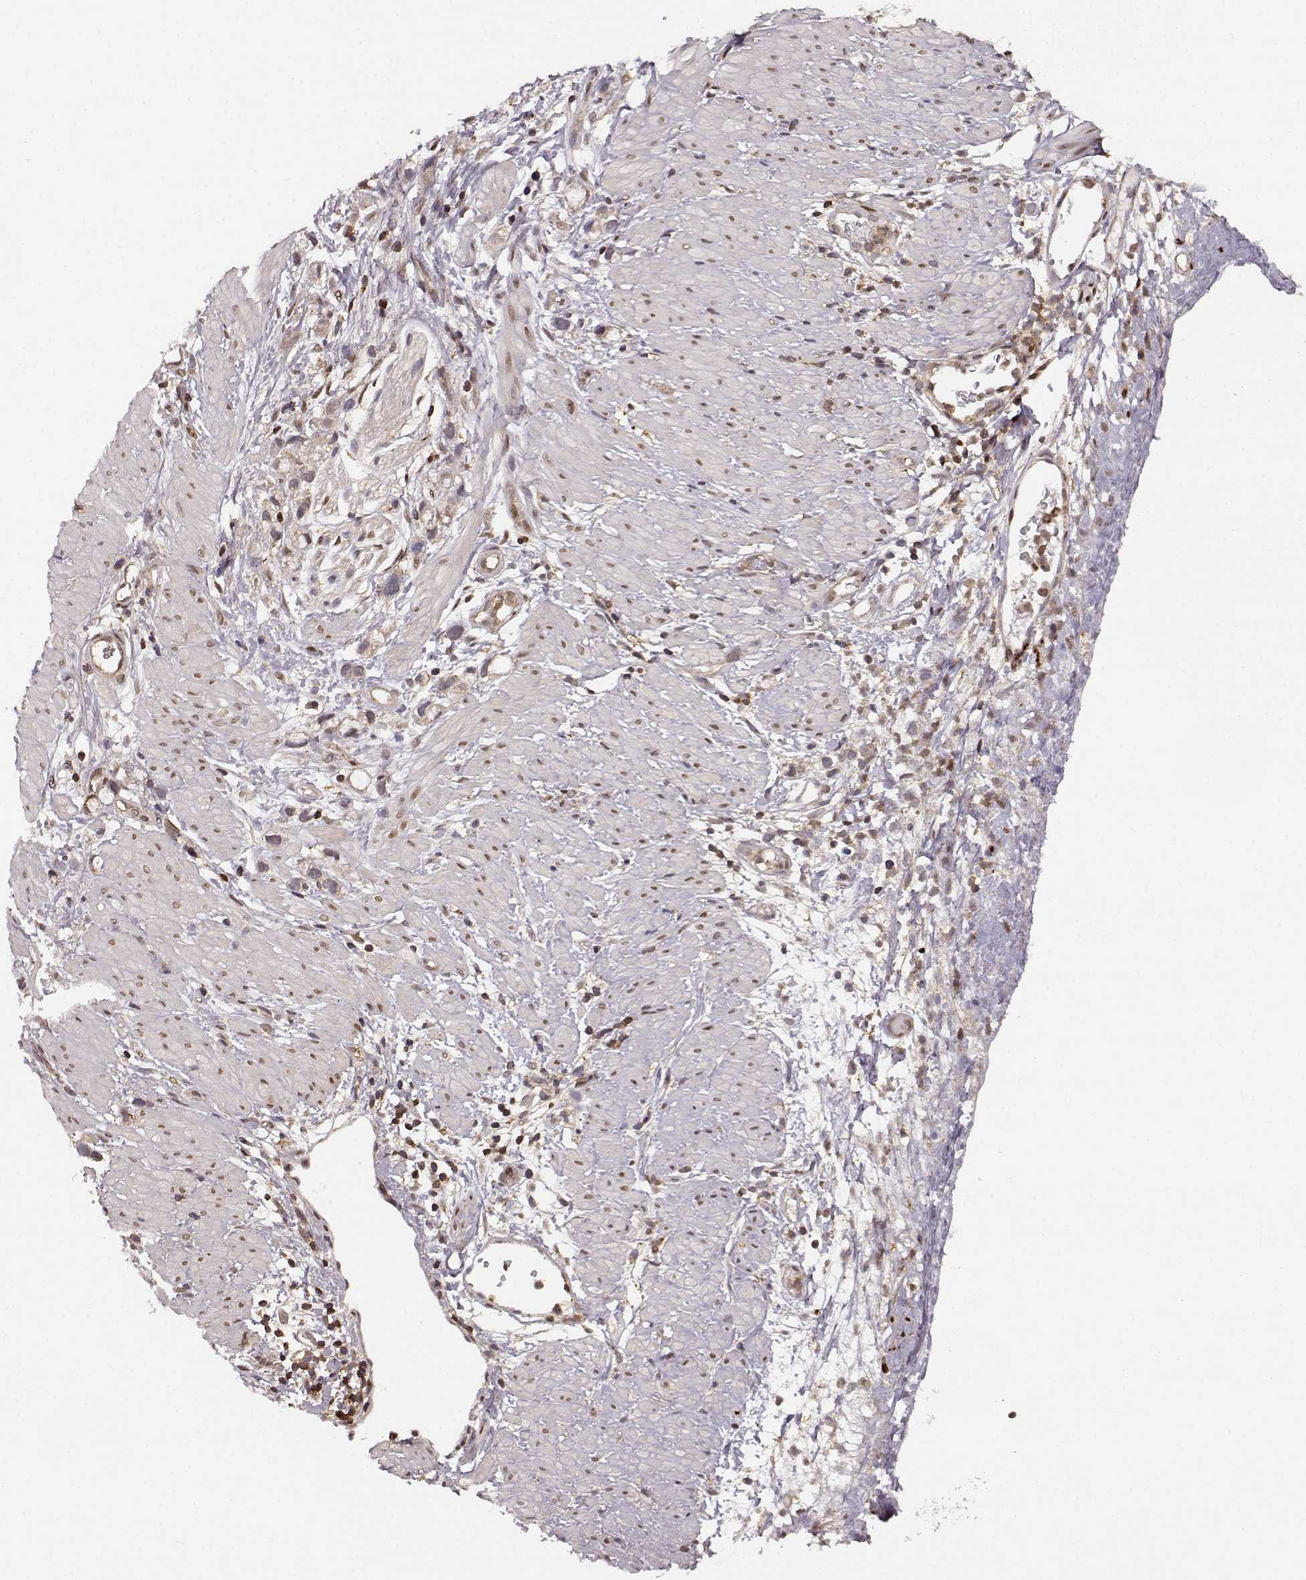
{"staining": {"intensity": "negative", "quantity": "none", "location": "none"}, "tissue": "stomach cancer", "cell_type": "Tumor cells", "image_type": "cancer", "snomed": [{"axis": "morphology", "description": "Adenocarcinoma, NOS"}, {"axis": "topography", "description": "Stomach"}], "caption": "Immunohistochemistry of human stomach cancer exhibits no staining in tumor cells.", "gene": "MFSD1", "patient": {"sex": "female", "age": 59}}